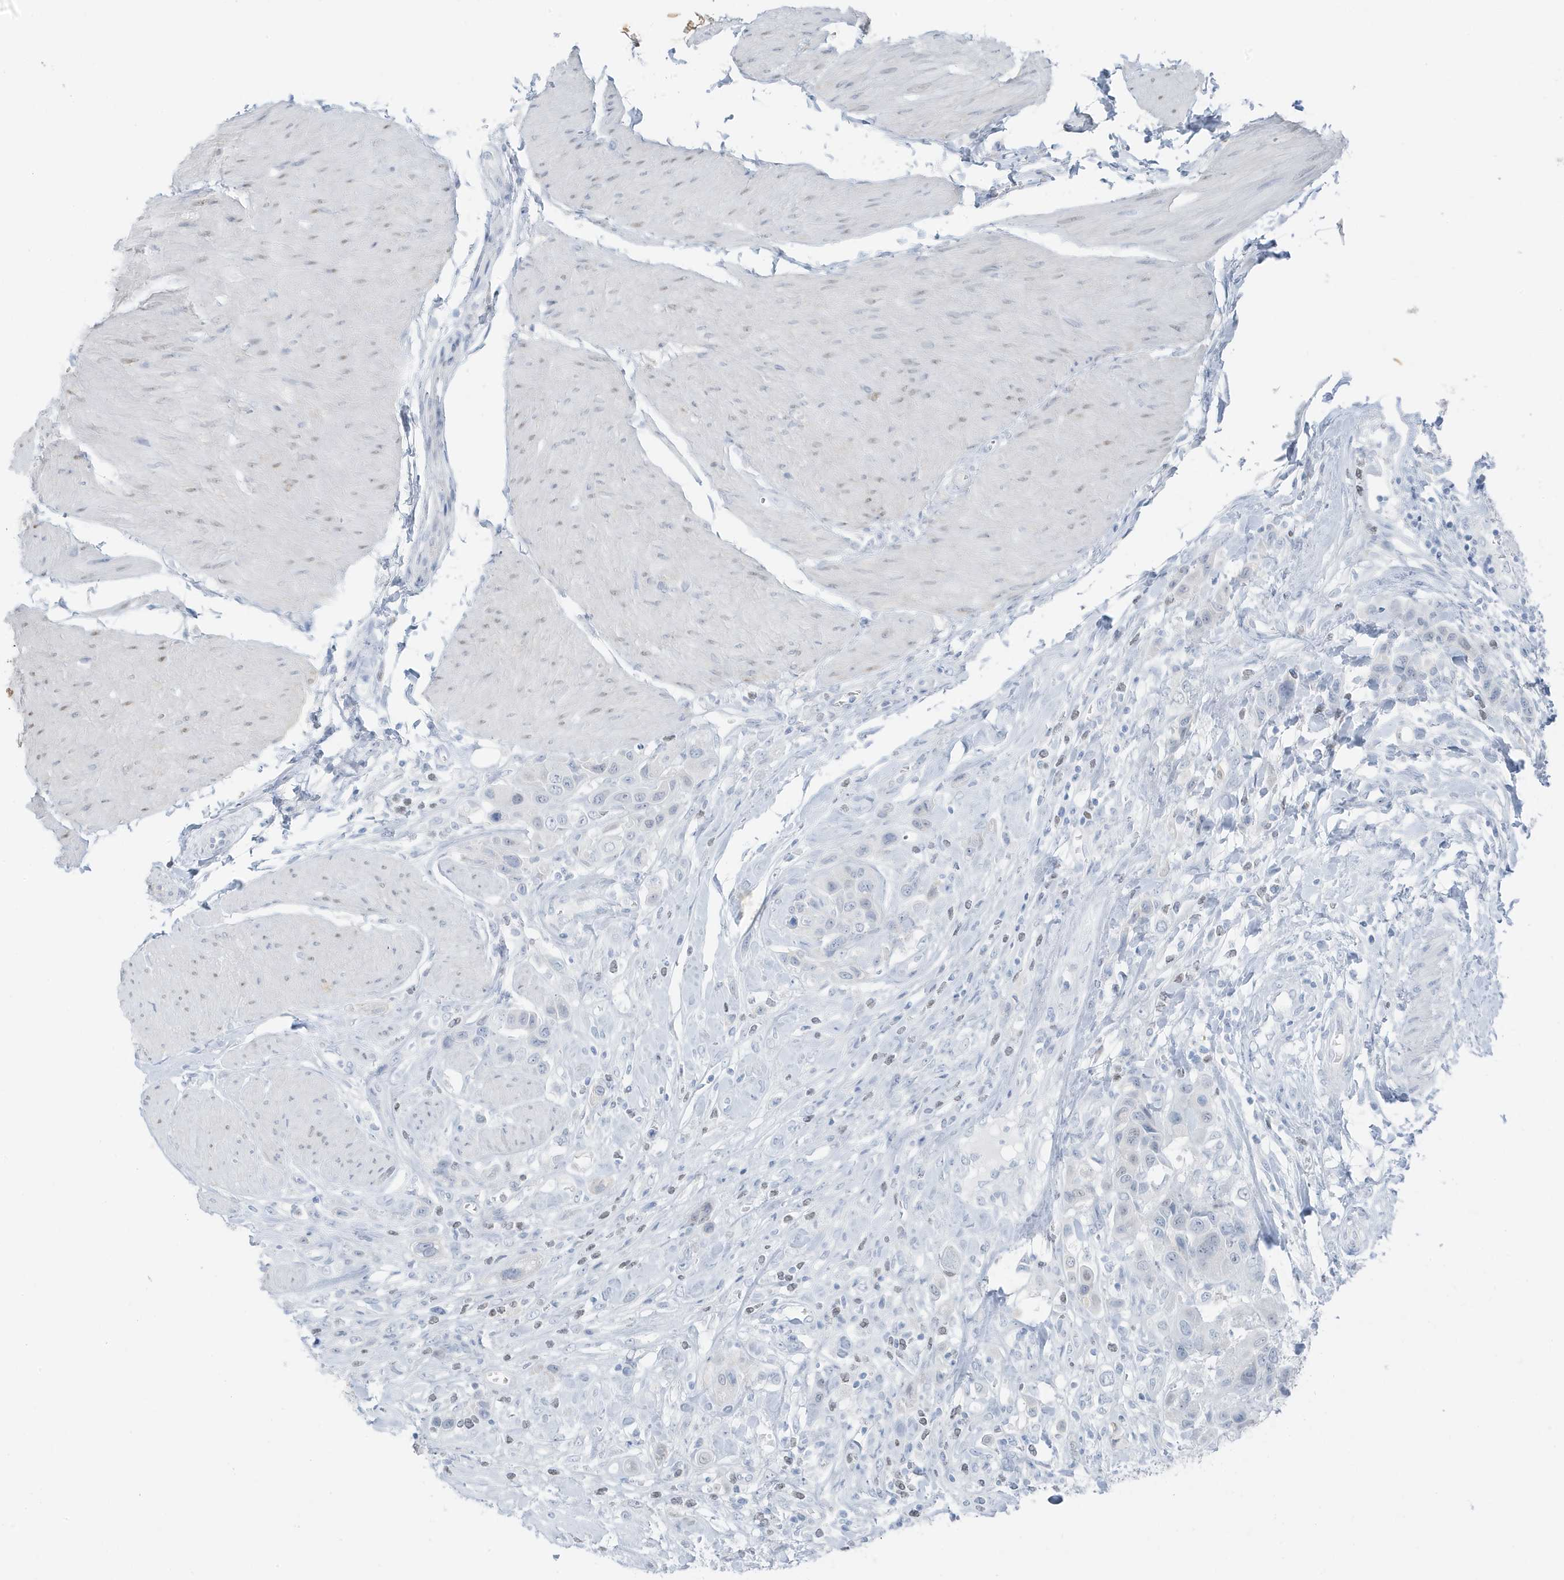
{"staining": {"intensity": "negative", "quantity": "none", "location": "none"}, "tissue": "urothelial cancer", "cell_type": "Tumor cells", "image_type": "cancer", "snomed": [{"axis": "morphology", "description": "Urothelial carcinoma, High grade"}, {"axis": "topography", "description": "Urinary bladder"}], "caption": "Immunohistochemistry (IHC) photomicrograph of human high-grade urothelial carcinoma stained for a protein (brown), which demonstrates no staining in tumor cells.", "gene": "ZFP64", "patient": {"sex": "male", "age": 50}}